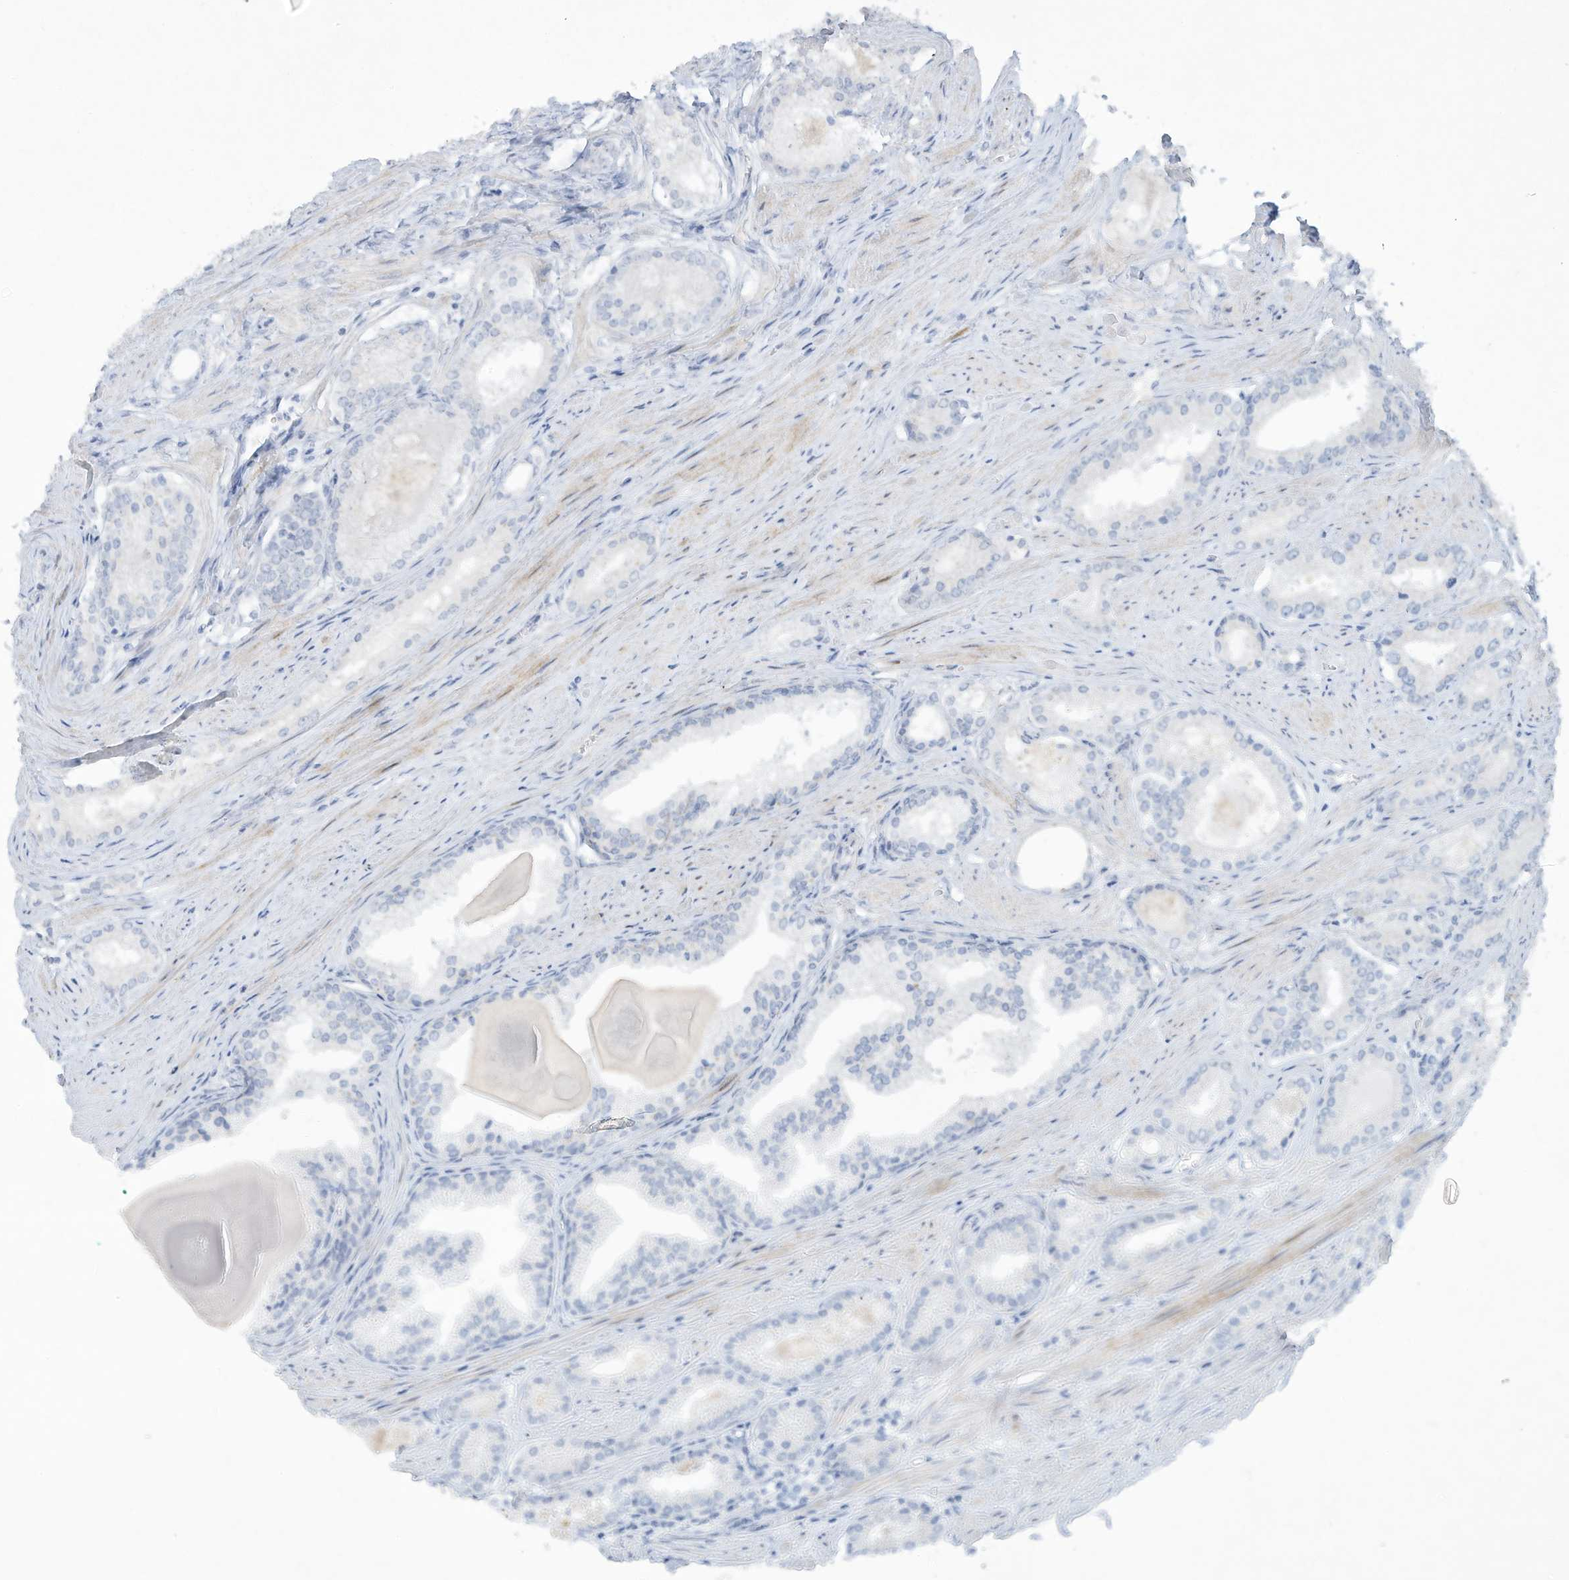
{"staining": {"intensity": "negative", "quantity": "none", "location": "none"}, "tissue": "prostate cancer", "cell_type": "Tumor cells", "image_type": "cancer", "snomed": [{"axis": "morphology", "description": "Adenocarcinoma, Low grade"}, {"axis": "topography", "description": "Prostate"}], "caption": "Prostate adenocarcinoma (low-grade) stained for a protein using immunohistochemistry (IHC) demonstrates no positivity tumor cells.", "gene": "PAX6", "patient": {"sex": "male", "age": 54}}